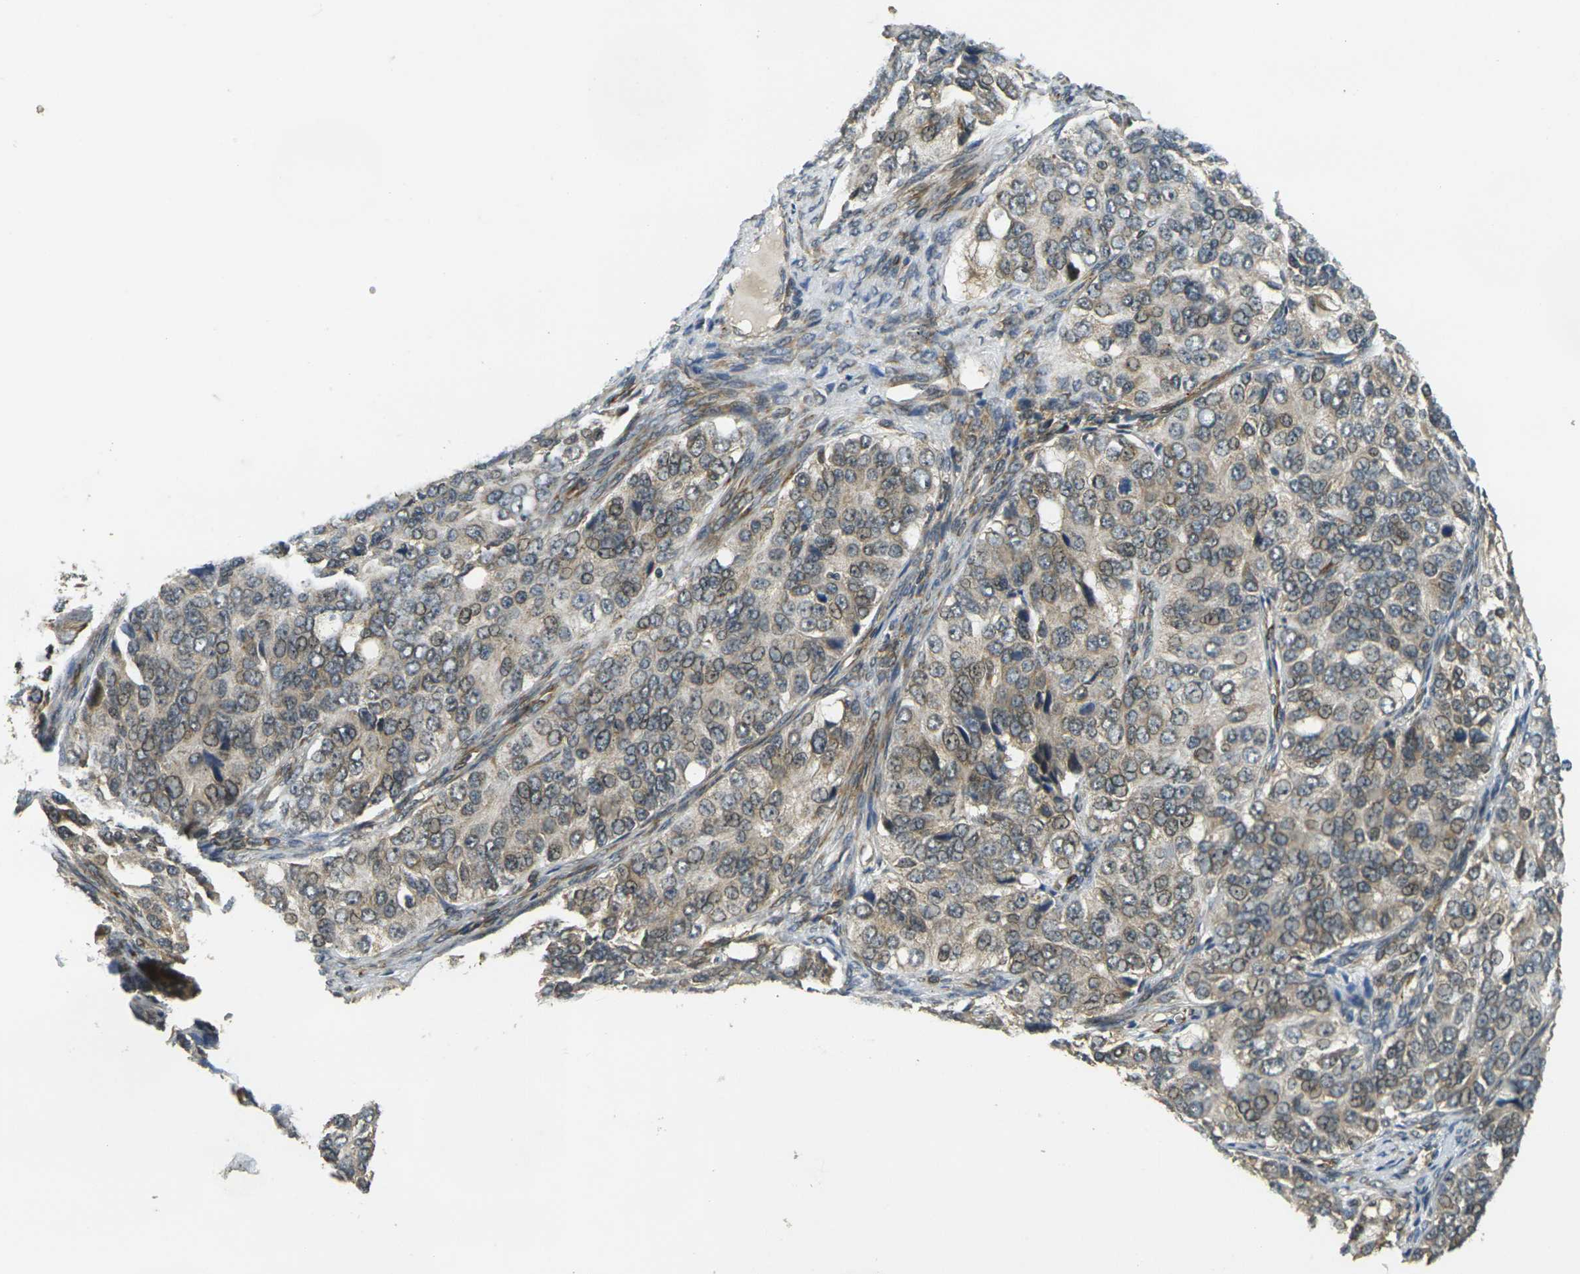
{"staining": {"intensity": "weak", "quantity": "25%-75%", "location": "cytoplasmic/membranous"}, "tissue": "ovarian cancer", "cell_type": "Tumor cells", "image_type": "cancer", "snomed": [{"axis": "morphology", "description": "Carcinoma, endometroid"}, {"axis": "topography", "description": "Ovary"}], "caption": "An IHC photomicrograph of tumor tissue is shown. Protein staining in brown highlights weak cytoplasmic/membranous positivity in endometroid carcinoma (ovarian) within tumor cells. (DAB IHC, brown staining for protein, blue staining for nuclei).", "gene": "FUT11", "patient": {"sex": "female", "age": 51}}